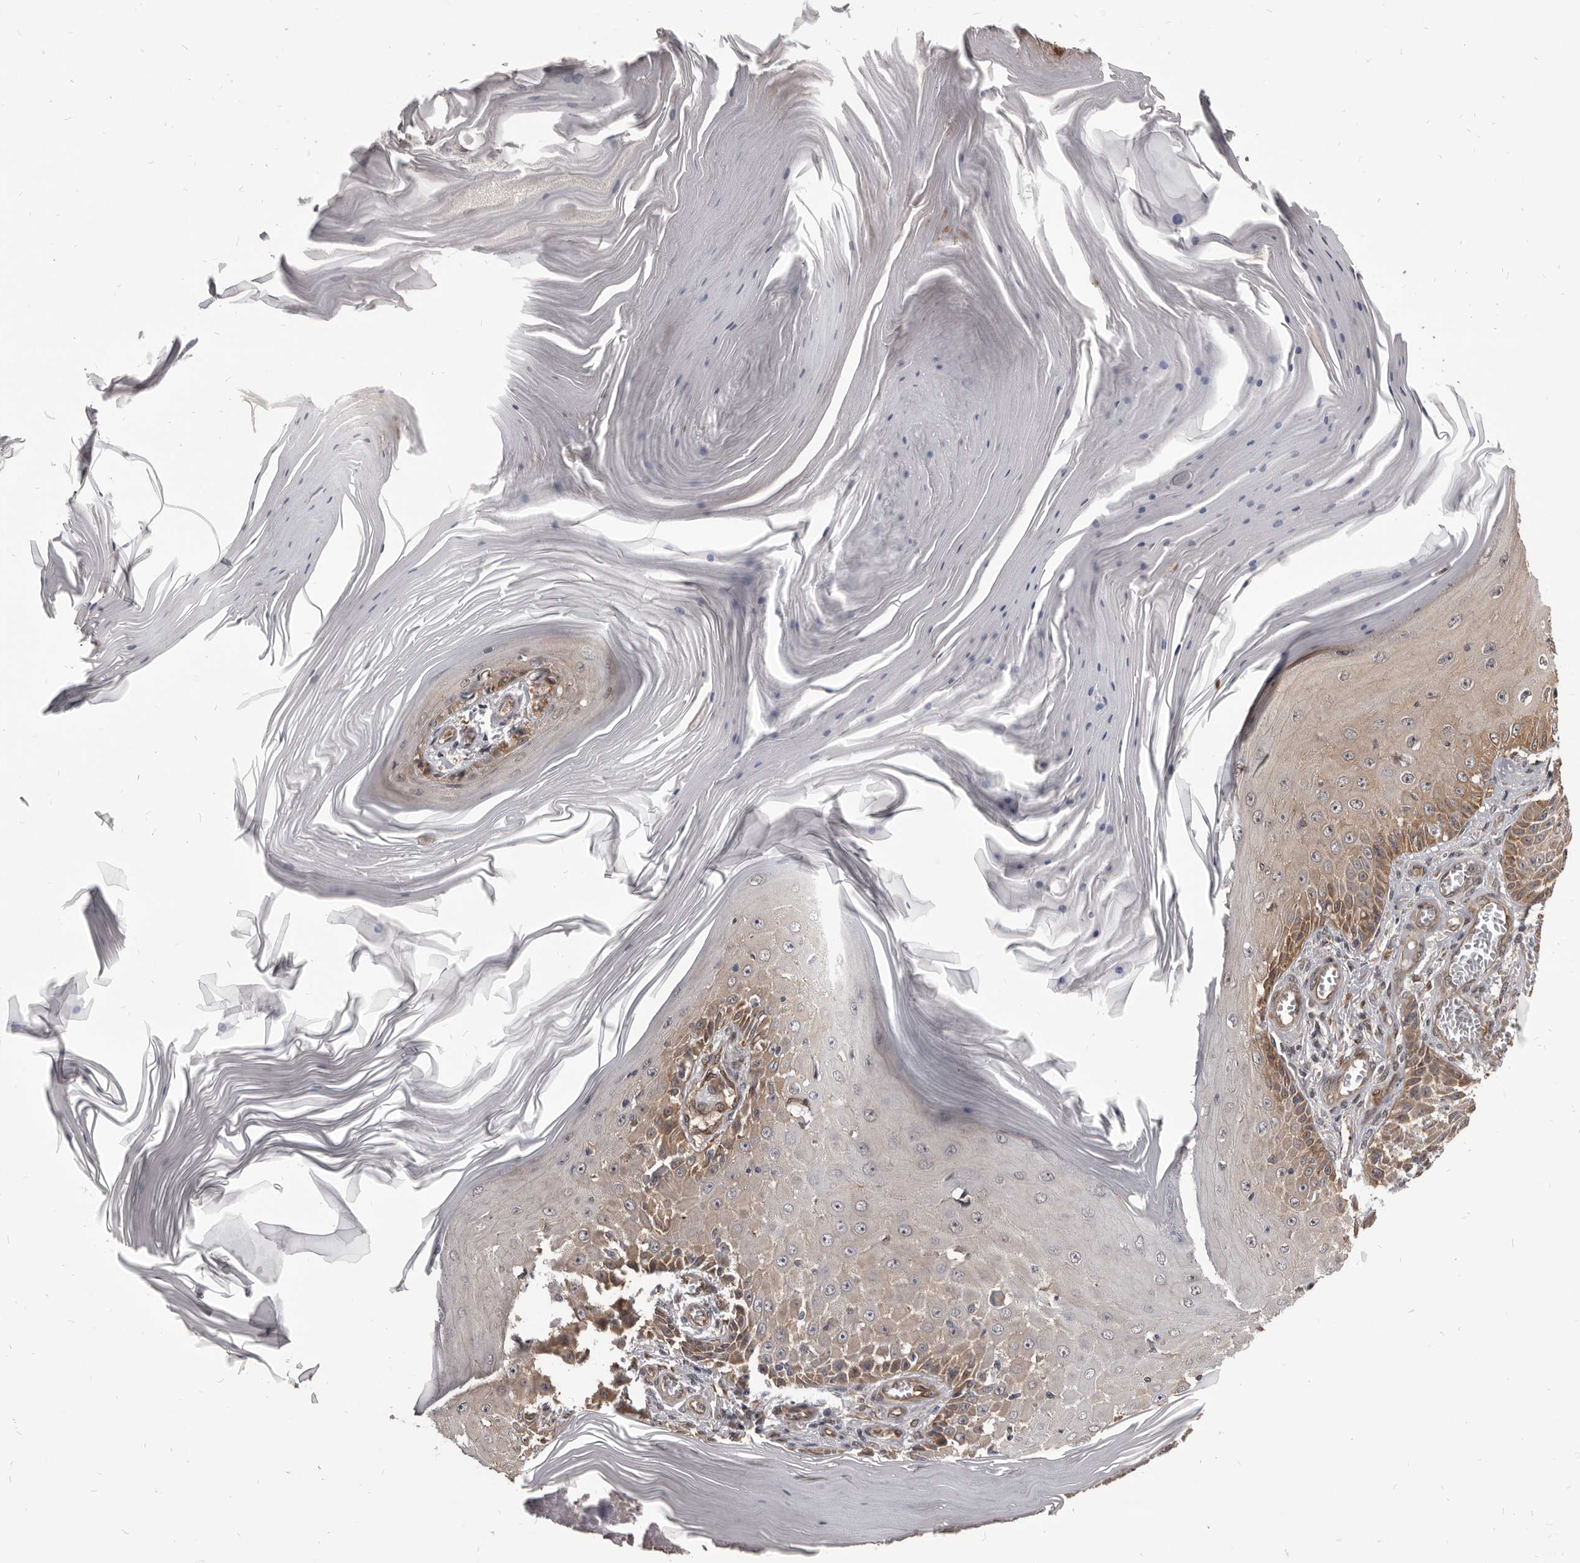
{"staining": {"intensity": "weak", "quantity": "25%-75%", "location": "cytoplasmic/membranous"}, "tissue": "skin cancer", "cell_type": "Tumor cells", "image_type": "cancer", "snomed": [{"axis": "morphology", "description": "Squamous cell carcinoma, NOS"}, {"axis": "topography", "description": "Skin"}], "caption": "Immunohistochemistry micrograph of neoplastic tissue: human skin cancer (squamous cell carcinoma) stained using IHC reveals low levels of weak protein expression localized specifically in the cytoplasmic/membranous of tumor cells, appearing as a cytoplasmic/membranous brown color.", "gene": "ADAMTS20", "patient": {"sex": "female", "age": 73}}